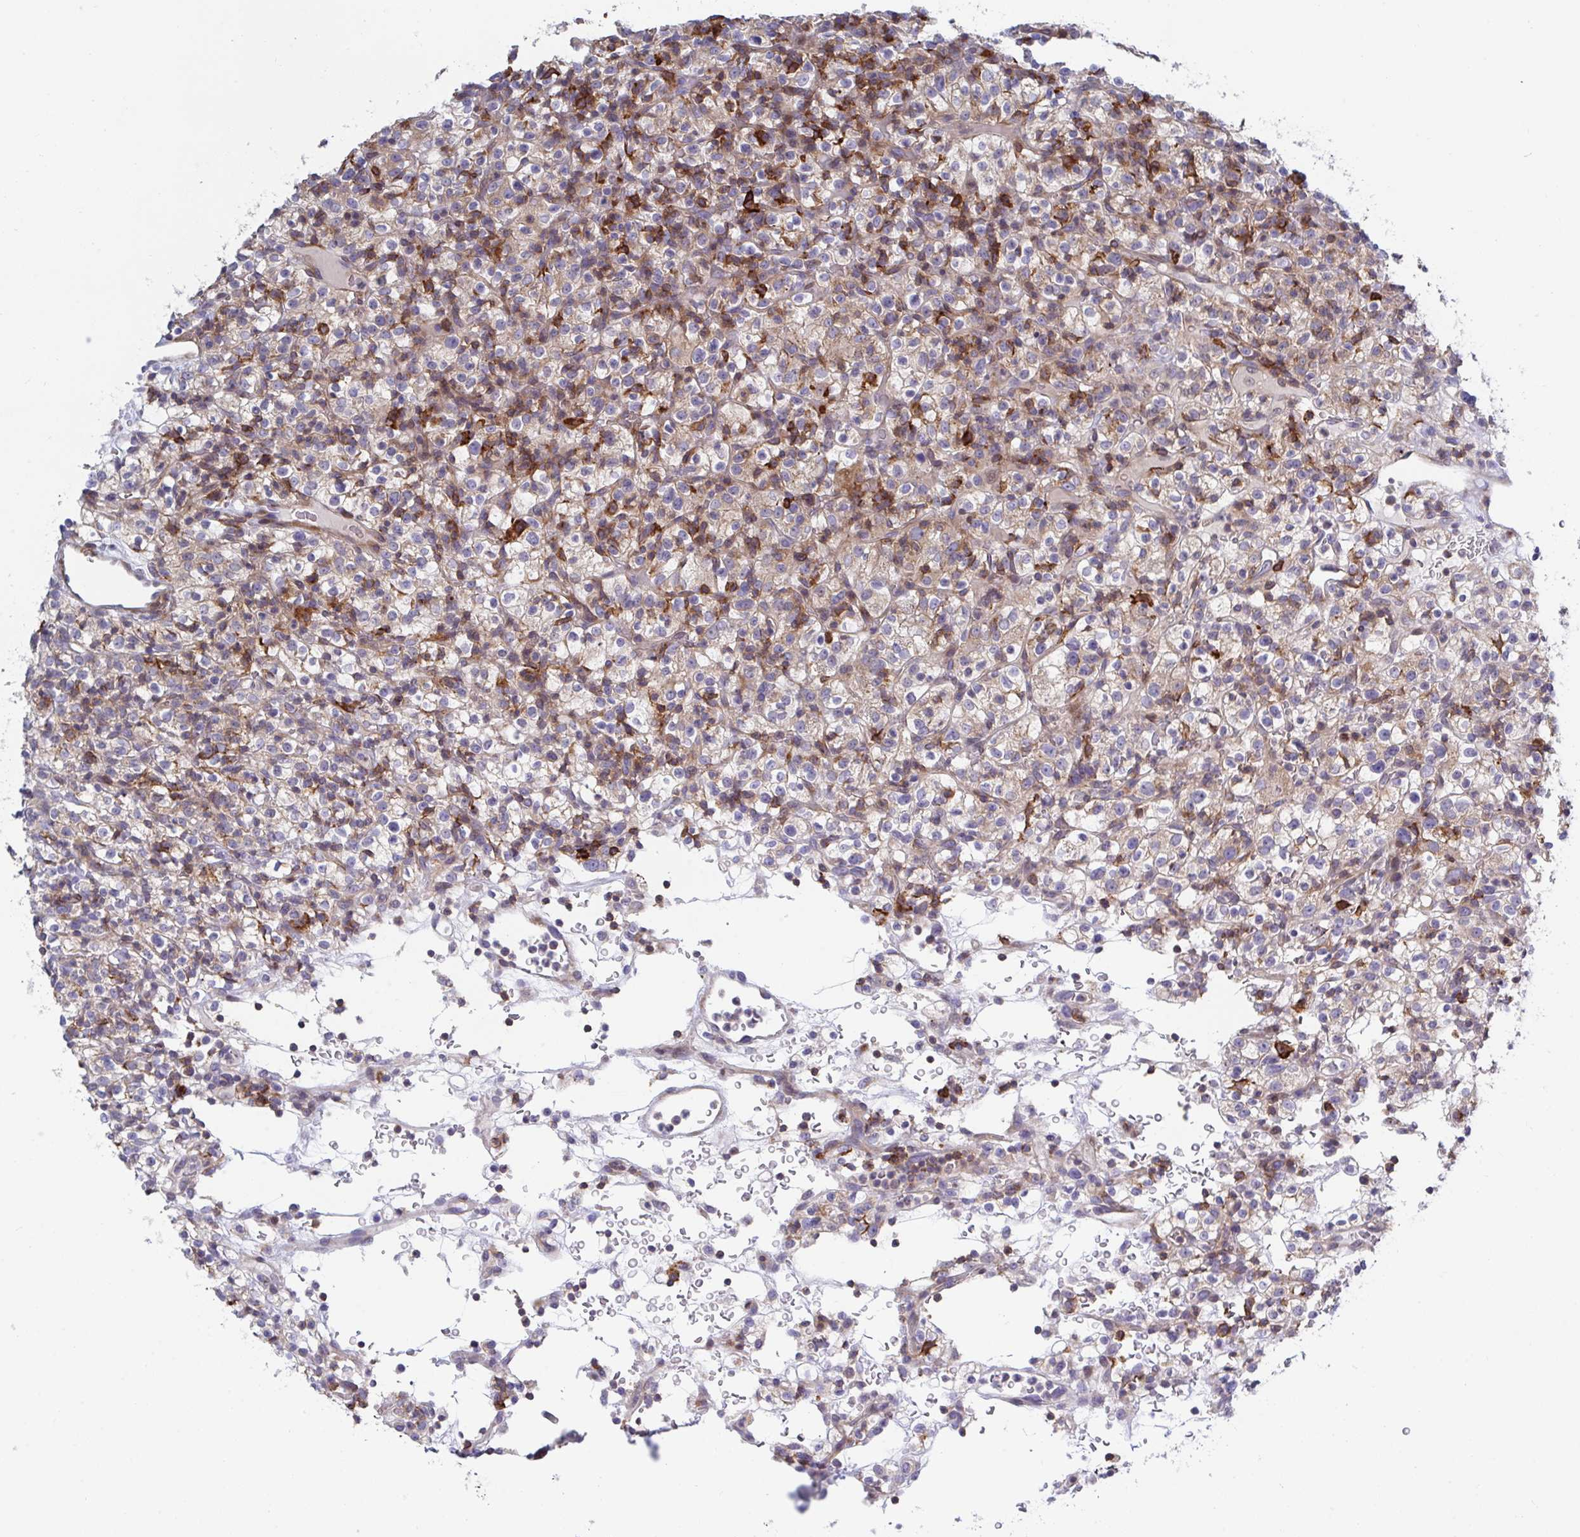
{"staining": {"intensity": "weak", "quantity": "25%-75%", "location": "cytoplasmic/membranous"}, "tissue": "renal cancer", "cell_type": "Tumor cells", "image_type": "cancer", "snomed": [{"axis": "morphology", "description": "Normal tissue, NOS"}, {"axis": "morphology", "description": "Adenocarcinoma, NOS"}, {"axis": "topography", "description": "Kidney"}], "caption": "A photomicrograph showing weak cytoplasmic/membranous expression in approximately 25%-75% of tumor cells in renal adenocarcinoma, as visualized by brown immunohistochemical staining.", "gene": "FRMD3", "patient": {"sex": "female", "age": 72}}